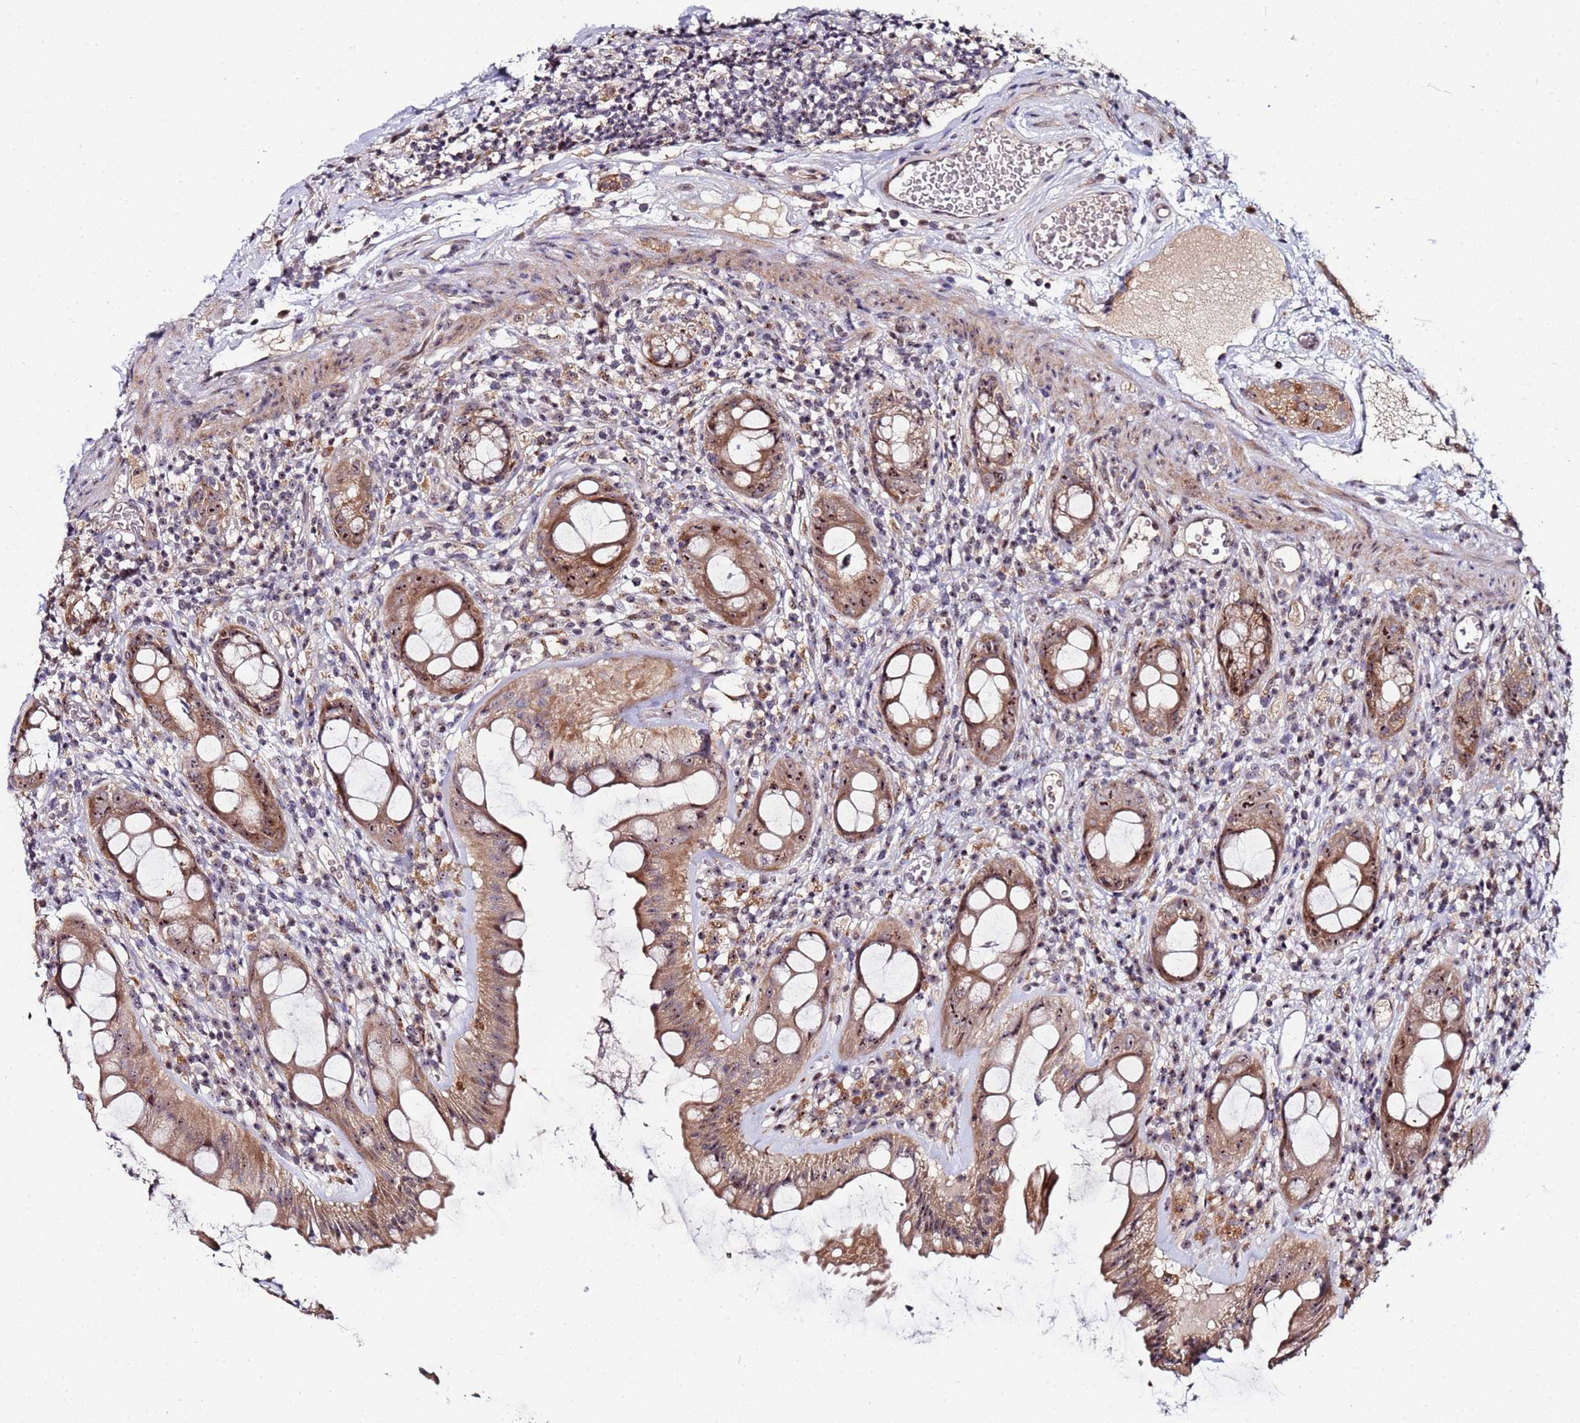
{"staining": {"intensity": "moderate", "quantity": ">75%", "location": "cytoplasmic/membranous,nuclear"}, "tissue": "rectum", "cell_type": "Glandular cells", "image_type": "normal", "snomed": [{"axis": "morphology", "description": "Normal tissue, NOS"}, {"axis": "topography", "description": "Rectum"}], "caption": "The immunohistochemical stain shows moderate cytoplasmic/membranous,nuclear expression in glandular cells of unremarkable rectum.", "gene": "KRI1", "patient": {"sex": "female", "age": 57}}